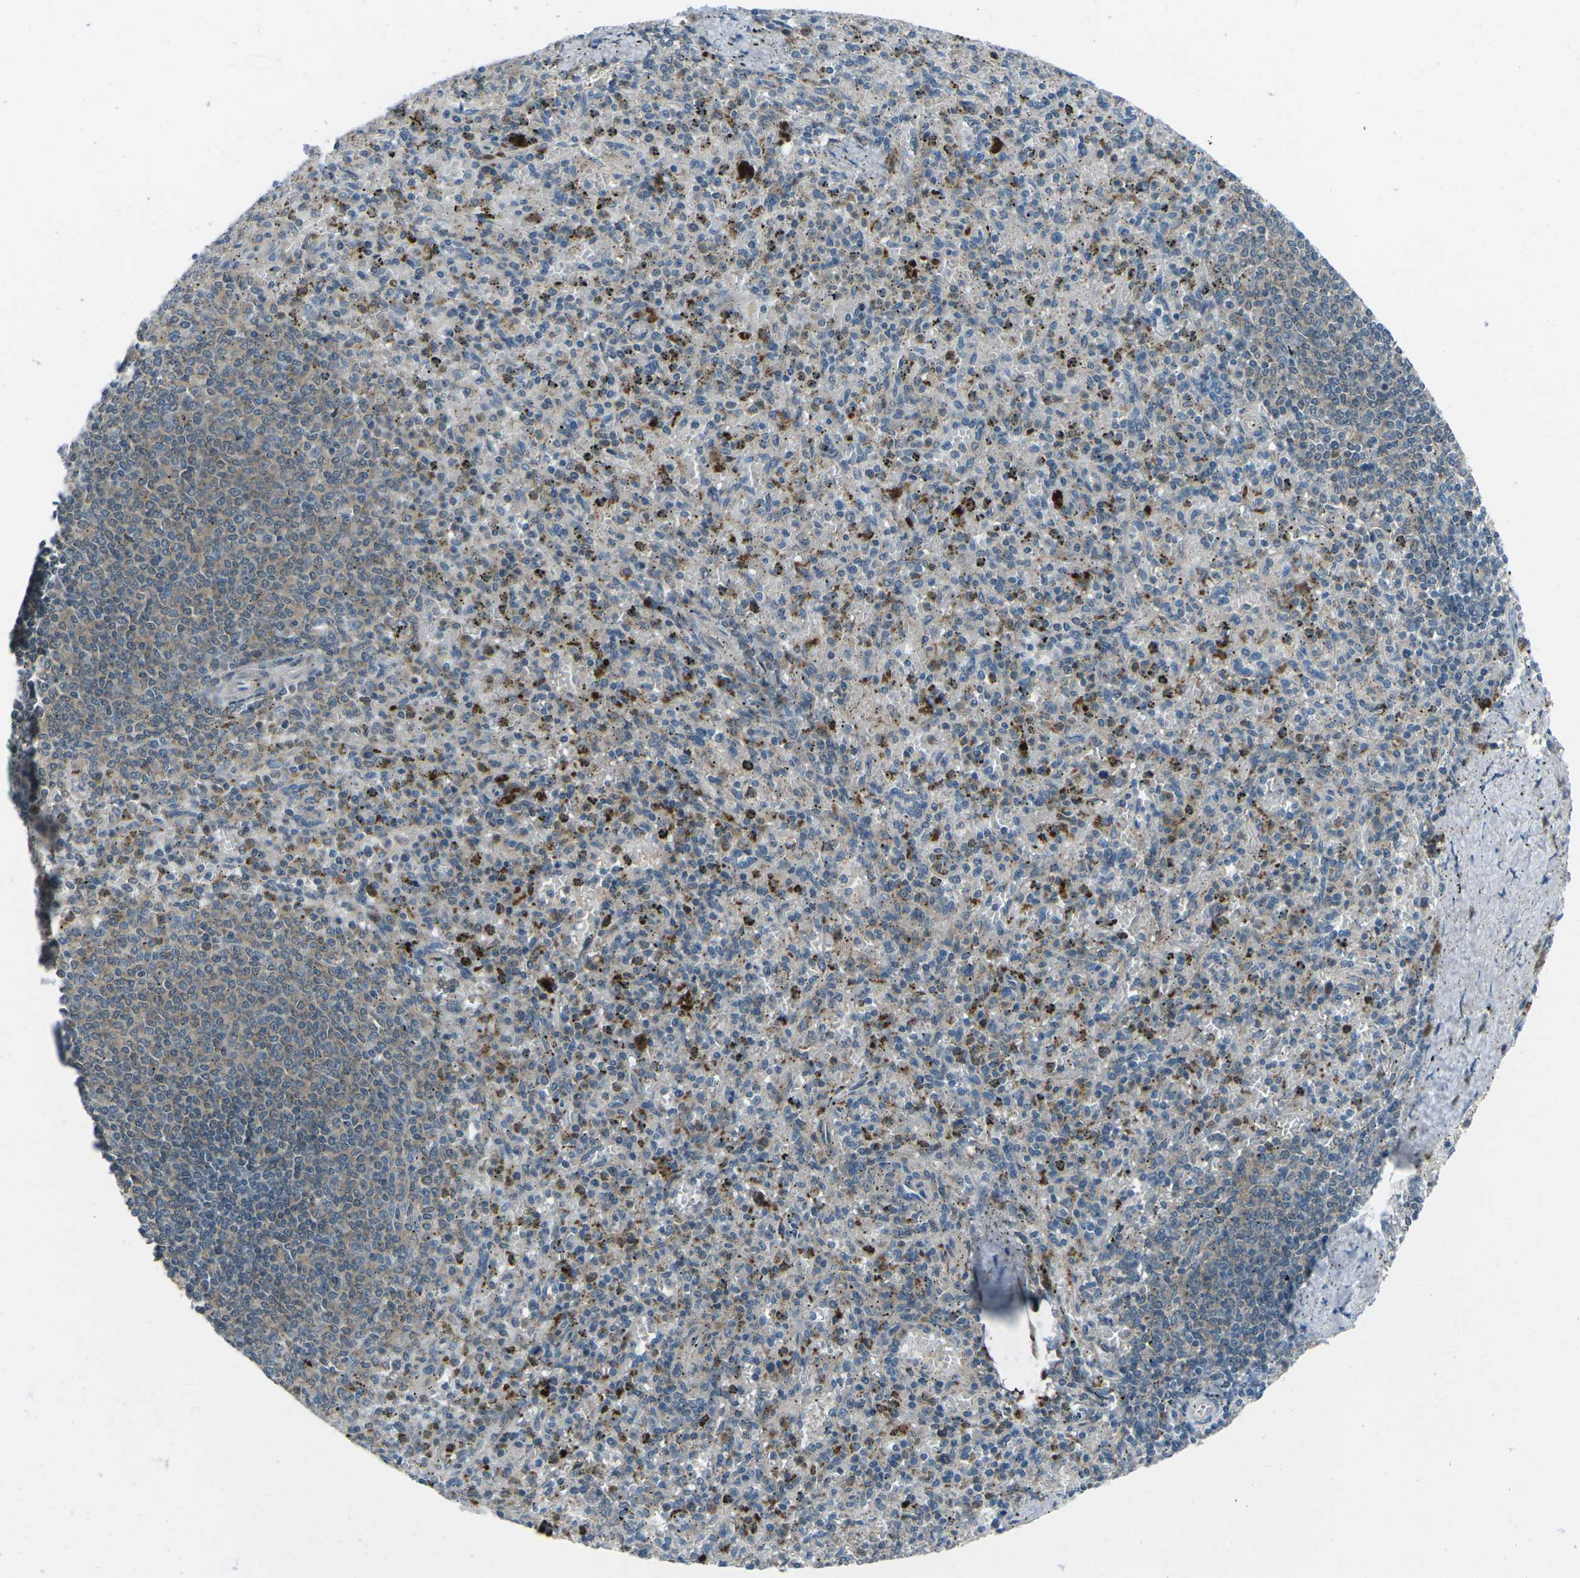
{"staining": {"intensity": "strong", "quantity": "<25%", "location": "cytoplasmic/membranous"}, "tissue": "spleen", "cell_type": "Cells in red pulp", "image_type": "normal", "snomed": [{"axis": "morphology", "description": "Normal tissue, NOS"}, {"axis": "topography", "description": "Spleen"}], "caption": "Approximately <25% of cells in red pulp in benign spleen show strong cytoplasmic/membranous protein expression as visualized by brown immunohistochemical staining.", "gene": "CDK16", "patient": {"sex": "male", "age": 72}}